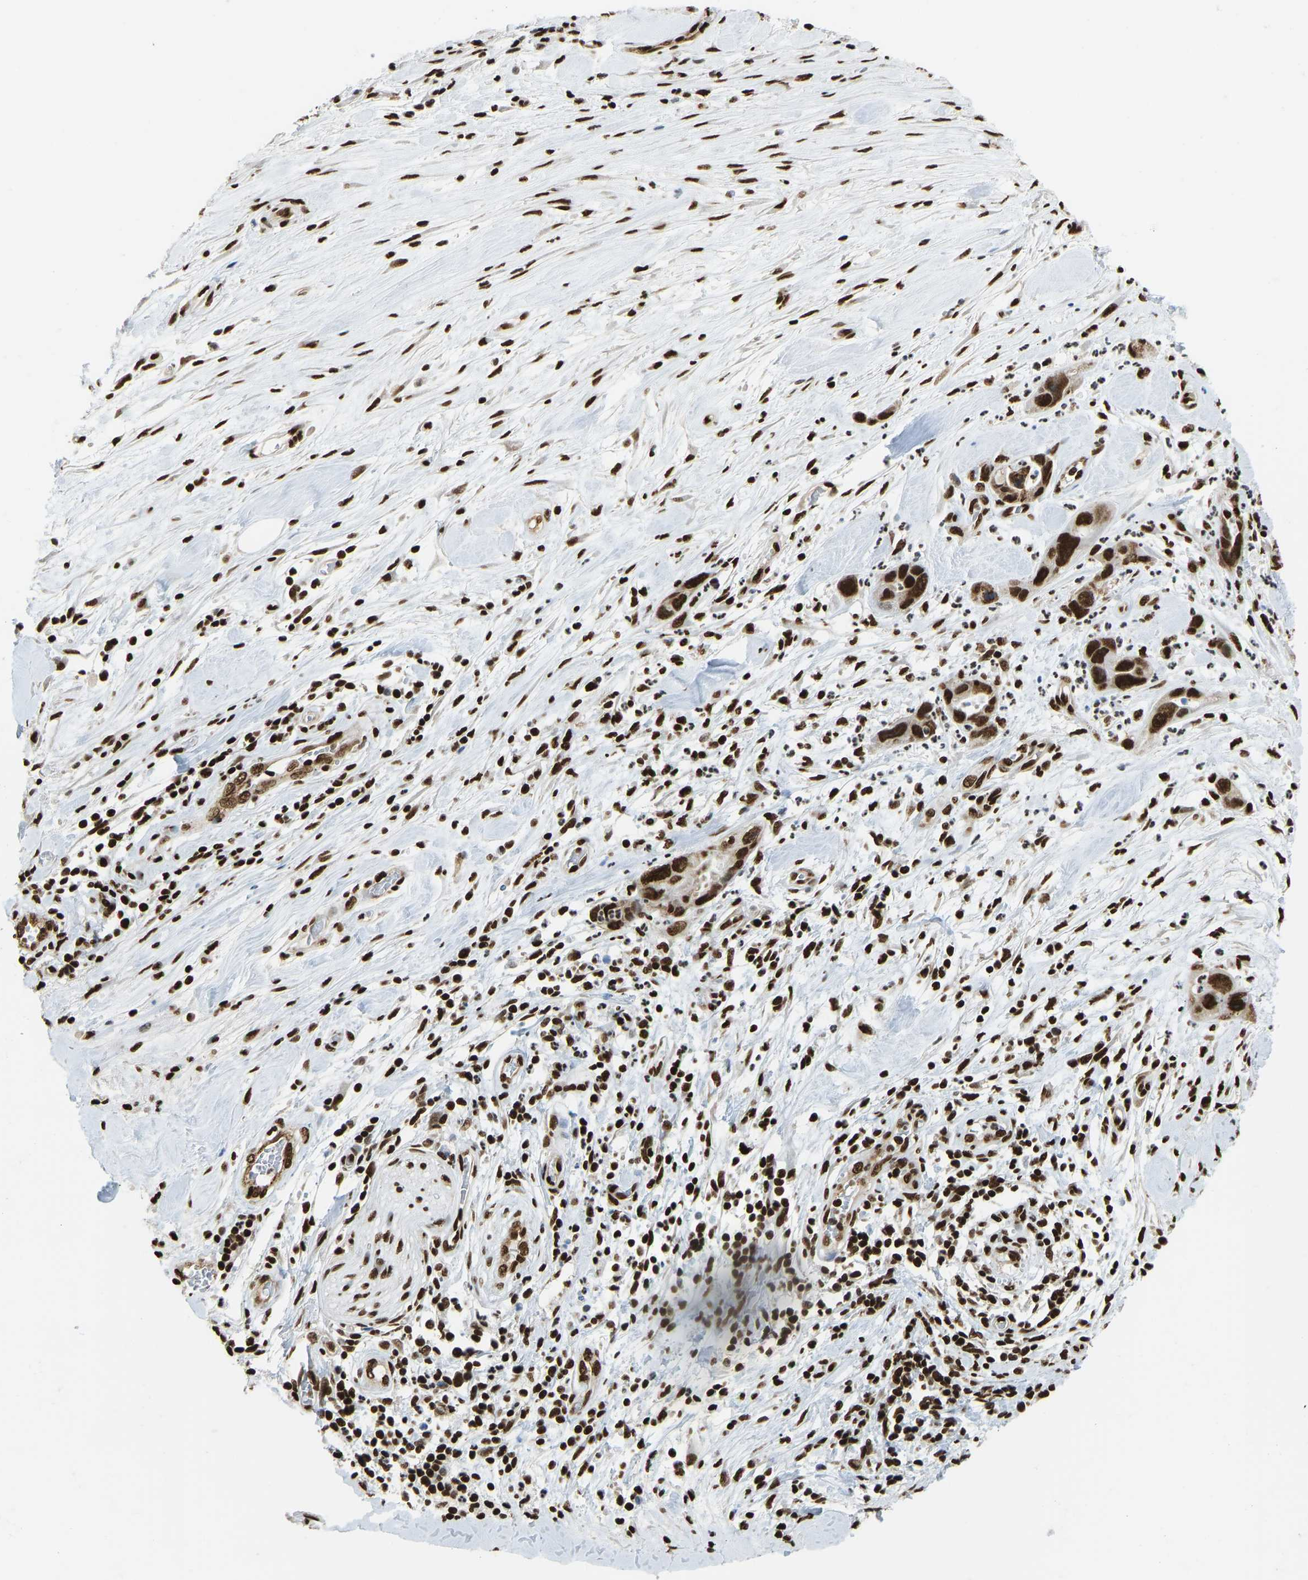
{"staining": {"intensity": "strong", "quantity": ">75%", "location": "nuclear"}, "tissue": "pancreatic cancer", "cell_type": "Tumor cells", "image_type": "cancer", "snomed": [{"axis": "morphology", "description": "Adenocarcinoma, NOS"}, {"axis": "topography", "description": "Pancreas"}], "caption": "IHC of pancreatic adenocarcinoma exhibits high levels of strong nuclear staining in about >75% of tumor cells. (DAB = brown stain, brightfield microscopy at high magnification).", "gene": "ZSCAN20", "patient": {"sex": "female", "age": 70}}